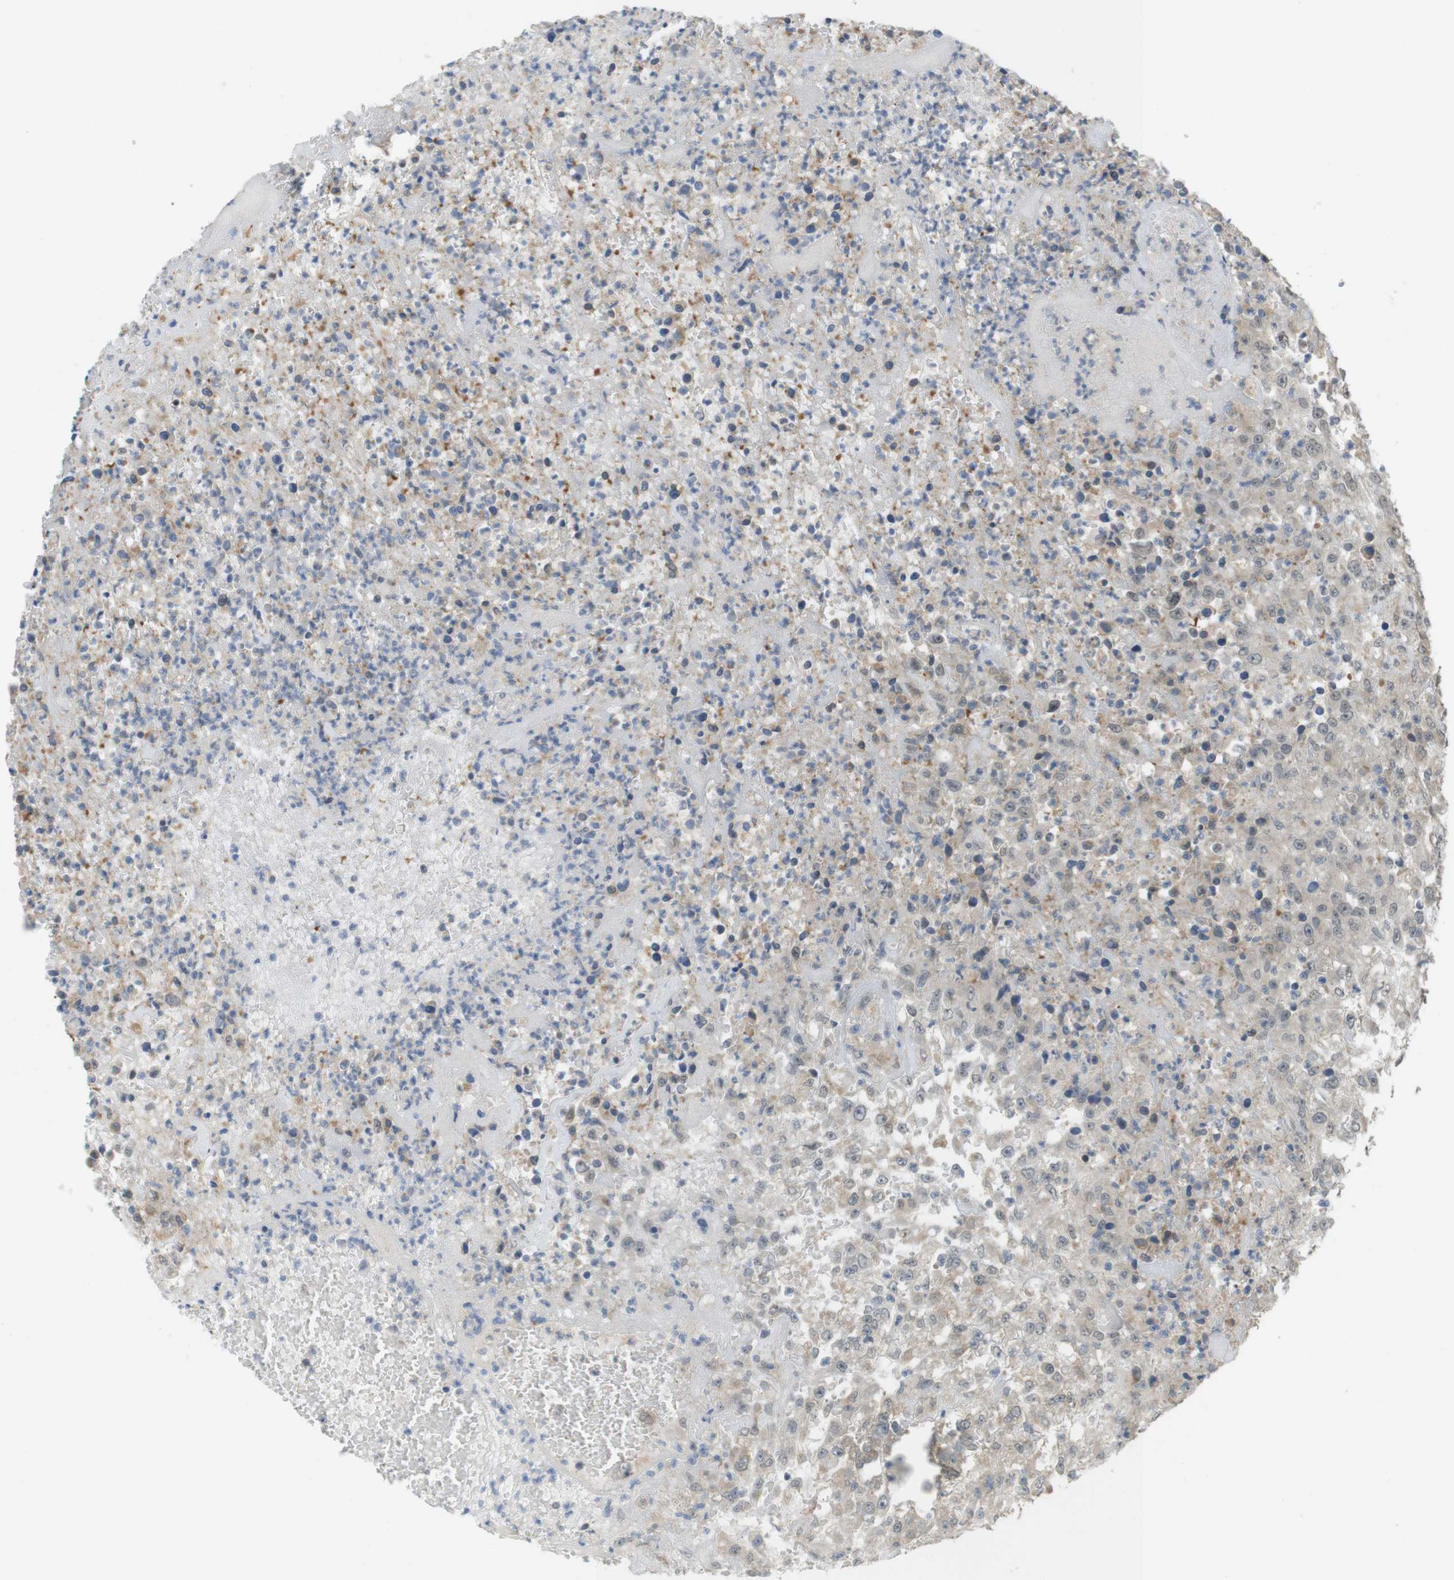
{"staining": {"intensity": "weak", "quantity": ">75%", "location": "cytoplasmic/membranous"}, "tissue": "urothelial cancer", "cell_type": "Tumor cells", "image_type": "cancer", "snomed": [{"axis": "morphology", "description": "Urothelial carcinoma, High grade"}, {"axis": "topography", "description": "Urinary bladder"}], "caption": "A brown stain highlights weak cytoplasmic/membranous staining of a protein in high-grade urothelial carcinoma tumor cells. The protein is stained brown, and the nuclei are stained in blue (DAB (3,3'-diaminobenzidine) IHC with brightfield microscopy, high magnification).", "gene": "RNF130", "patient": {"sex": "male", "age": 46}}